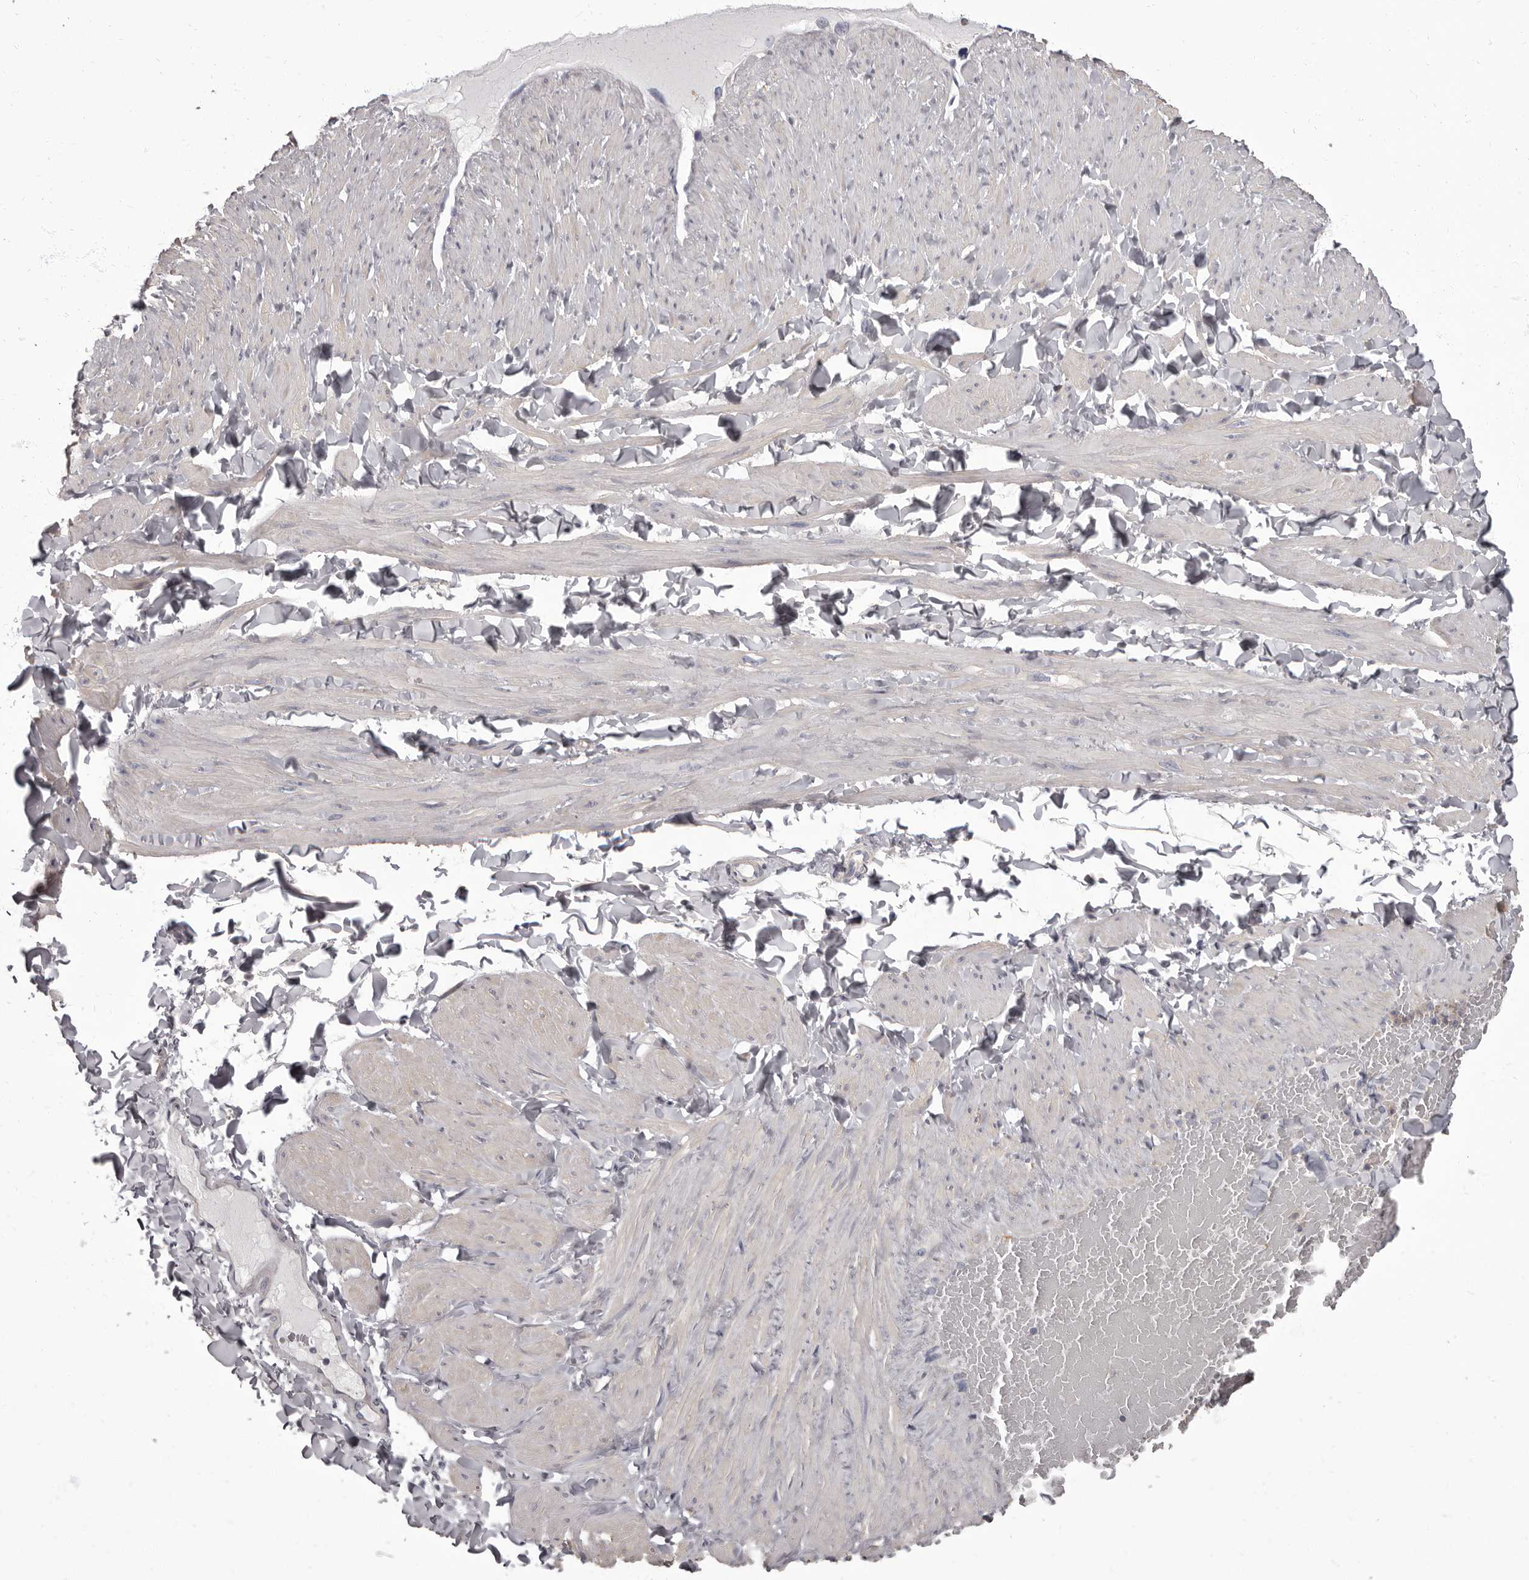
{"staining": {"intensity": "negative", "quantity": "none", "location": "none"}, "tissue": "adipose tissue", "cell_type": "Adipocytes", "image_type": "normal", "snomed": [{"axis": "morphology", "description": "Normal tissue, NOS"}, {"axis": "topography", "description": "Adipose tissue"}, {"axis": "topography", "description": "Vascular tissue"}, {"axis": "topography", "description": "Peripheral nerve tissue"}], "caption": "DAB immunohistochemical staining of benign human adipose tissue reveals no significant staining in adipocytes. Nuclei are stained in blue.", "gene": "APEH", "patient": {"sex": "male", "age": 25}}